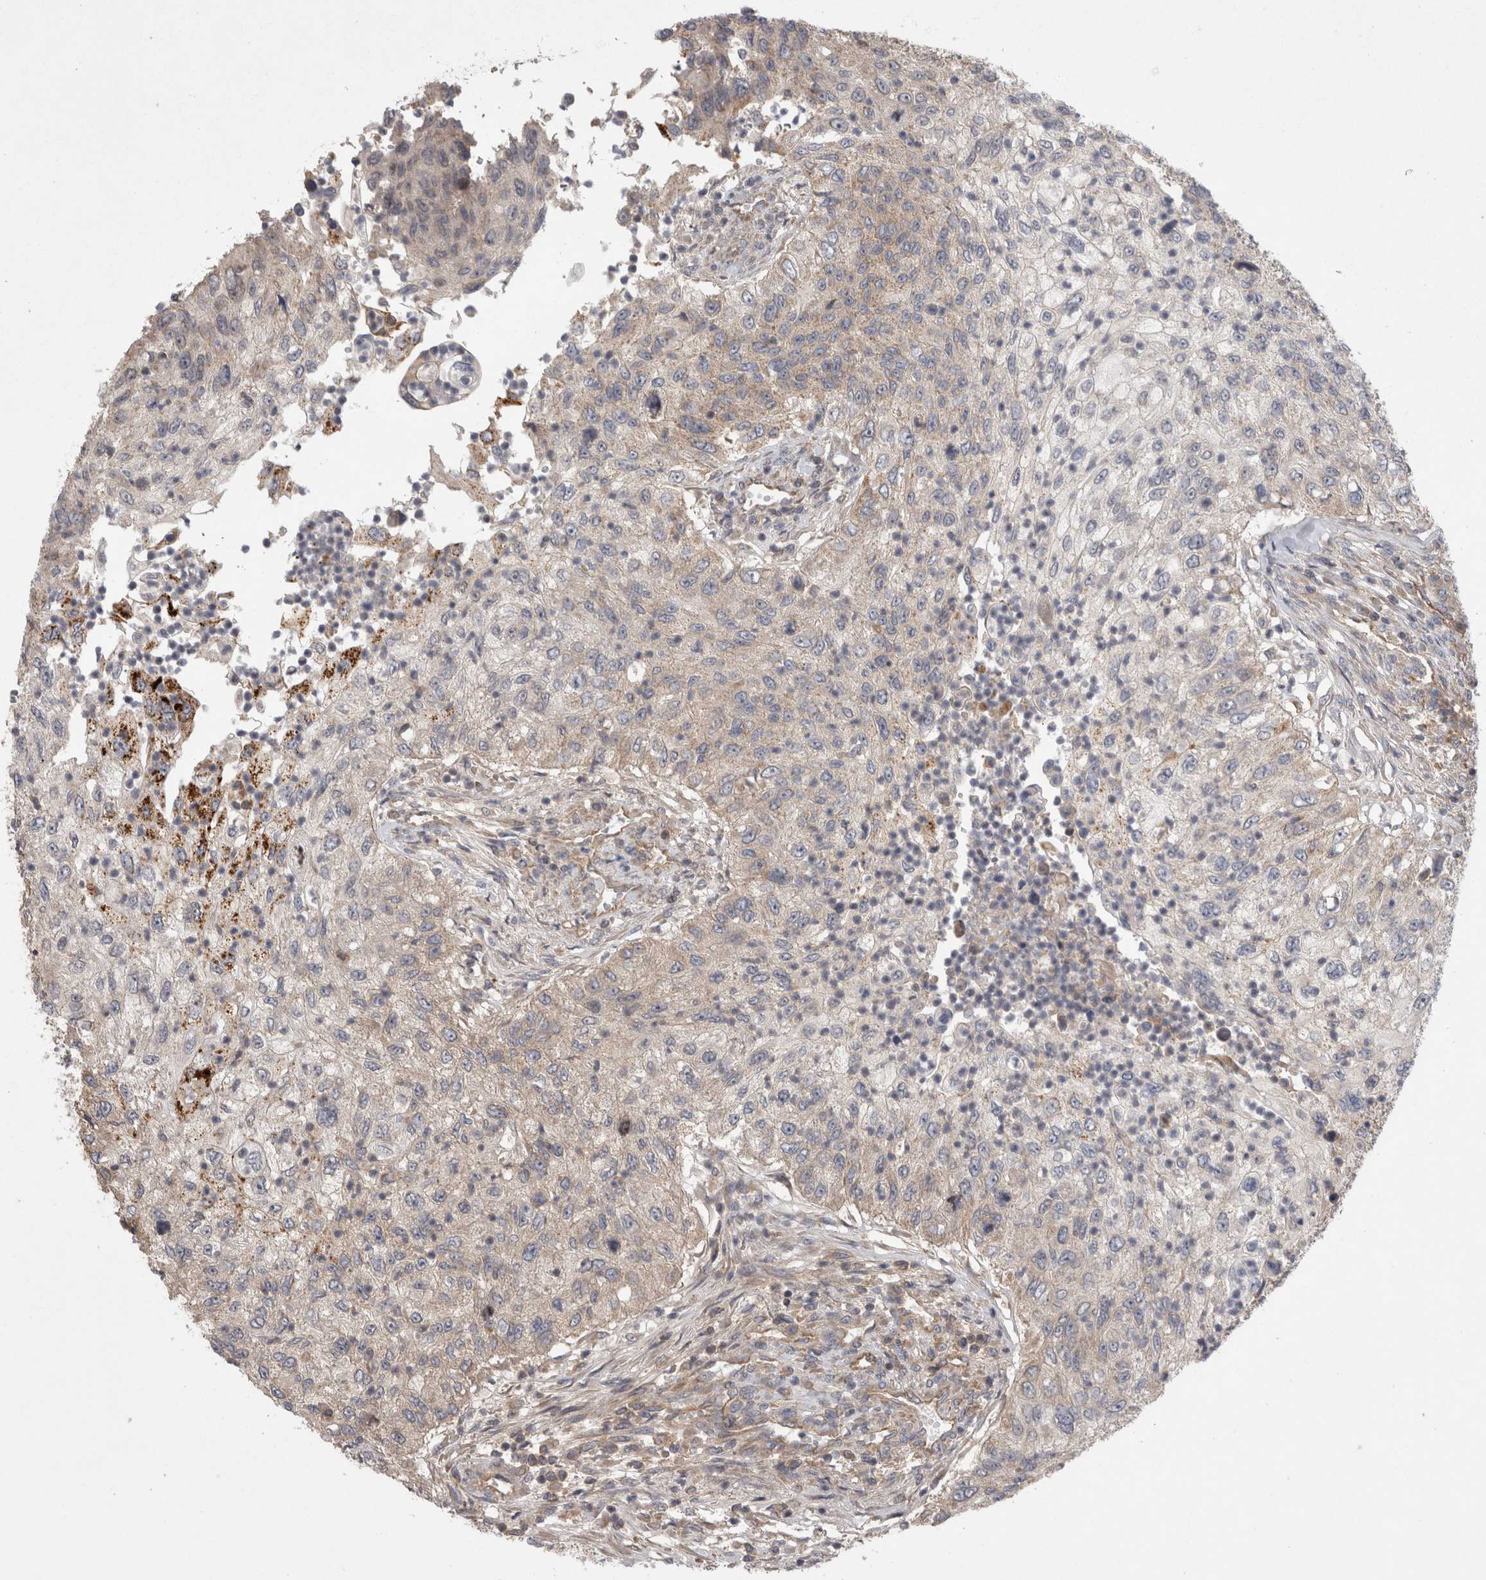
{"staining": {"intensity": "negative", "quantity": "none", "location": "none"}, "tissue": "urothelial cancer", "cell_type": "Tumor cells", "image_type": "cancer", "snomed": [{"axis": "morphology", "description": "Urothelial carcinoma, High grade"}, {"axis": "topography", "description": "Urinary bladder"}], "caption": "Immunohistochemistry photomicrograph of urothelial carcinoma (high-grade) stained for a protein (brown), which reveals no staining in tumor cells. (Stains: DAB (3,3'-diaminobenzidine) immunohistochemistry with hematoxylin counter stain, Microscopy: brightfield microscopy at high magnification).", "gene": "DARS2", "patient": {"sex": "female", "age": 60}}